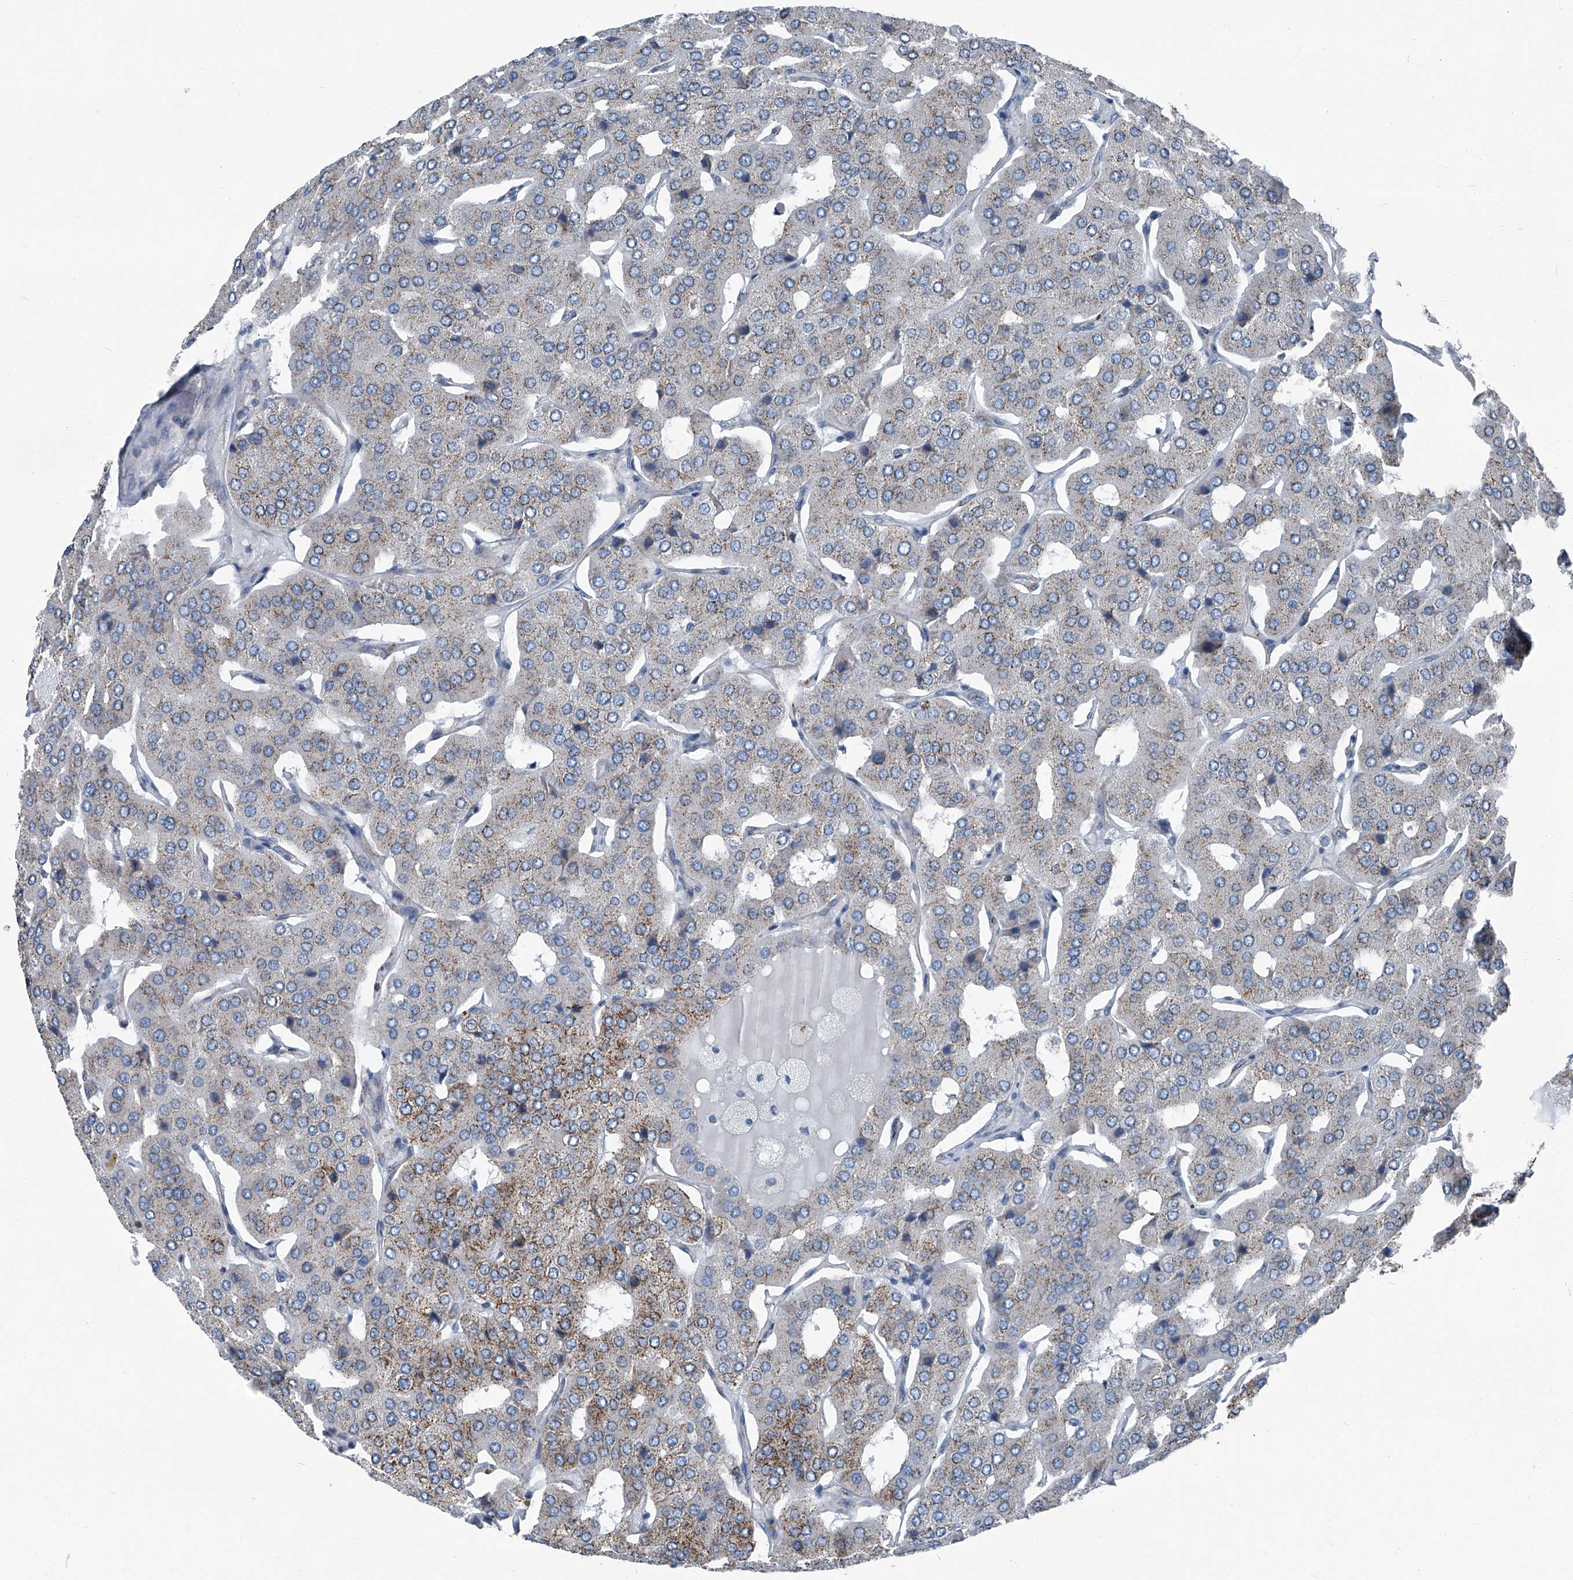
{"staining": {"intensity": "moderate", "quantity": "25%-75%", "location": "cytoplasmic/membranous"}, "tissue": "parathyroid gland", "cell_type": "Glandular cells", "image_type": "normal", "snomed": [{"axis": "morphology", "description": "Normal tissue, NOS"}, {"axis": "morphology", "description": "Adenoma, NOS"}, {"axis": "topography", "description": "Parathyroid gland"}], "caption": "An immunohistochemistry histopathology image of normal tissue is shown. Protein staining in brown highlights moderate cytoplasmic/membranous positivity in parathyroid gland within glandular cells.", "gene": "SEPTIN7", "patient": {"sex": "female", "age": 86}}